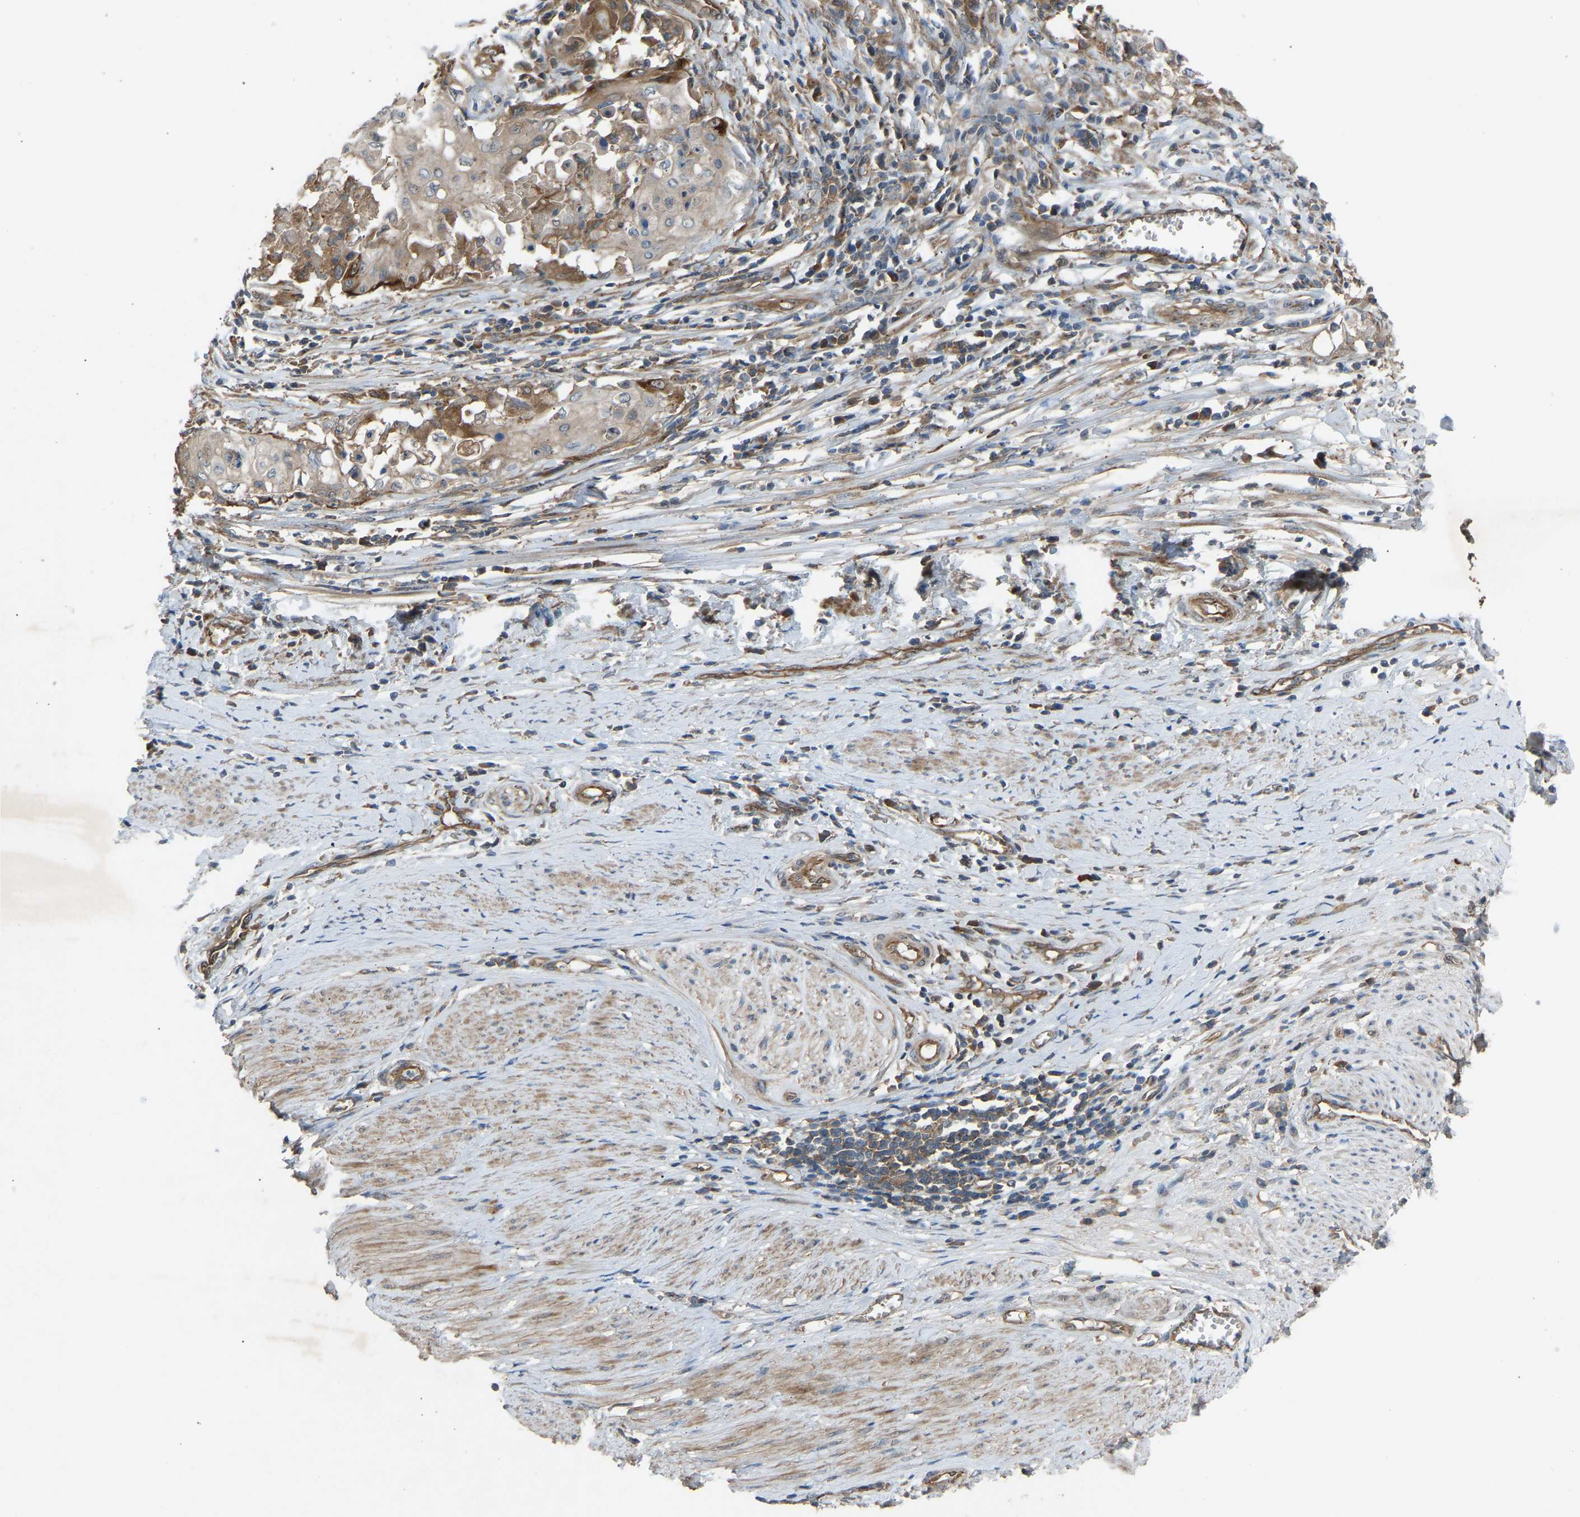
{"staining": {"intensity": "weak", "quantity": ">75%", "location": "cytoplasmic/membranous"}, "tissue": "cervical cancer", "cell_type": "Tumor cells", "image_type": "cancer", "snomed": [{"axis": "morphology", "description": "Squamous cell carcinoma, NOS"}, {"axis": "topography", "description": "Cervix"}], "caption": "IHC histopathology image of human cervical squamous cell carcinoma stained for a protein (brown), which exhibits low levels of weak cytoplasmic/membranous staining in approximately >75% of tumor cells.", "gene": "GAS2L1", "patient": {"sex": "female", "age": 39}}